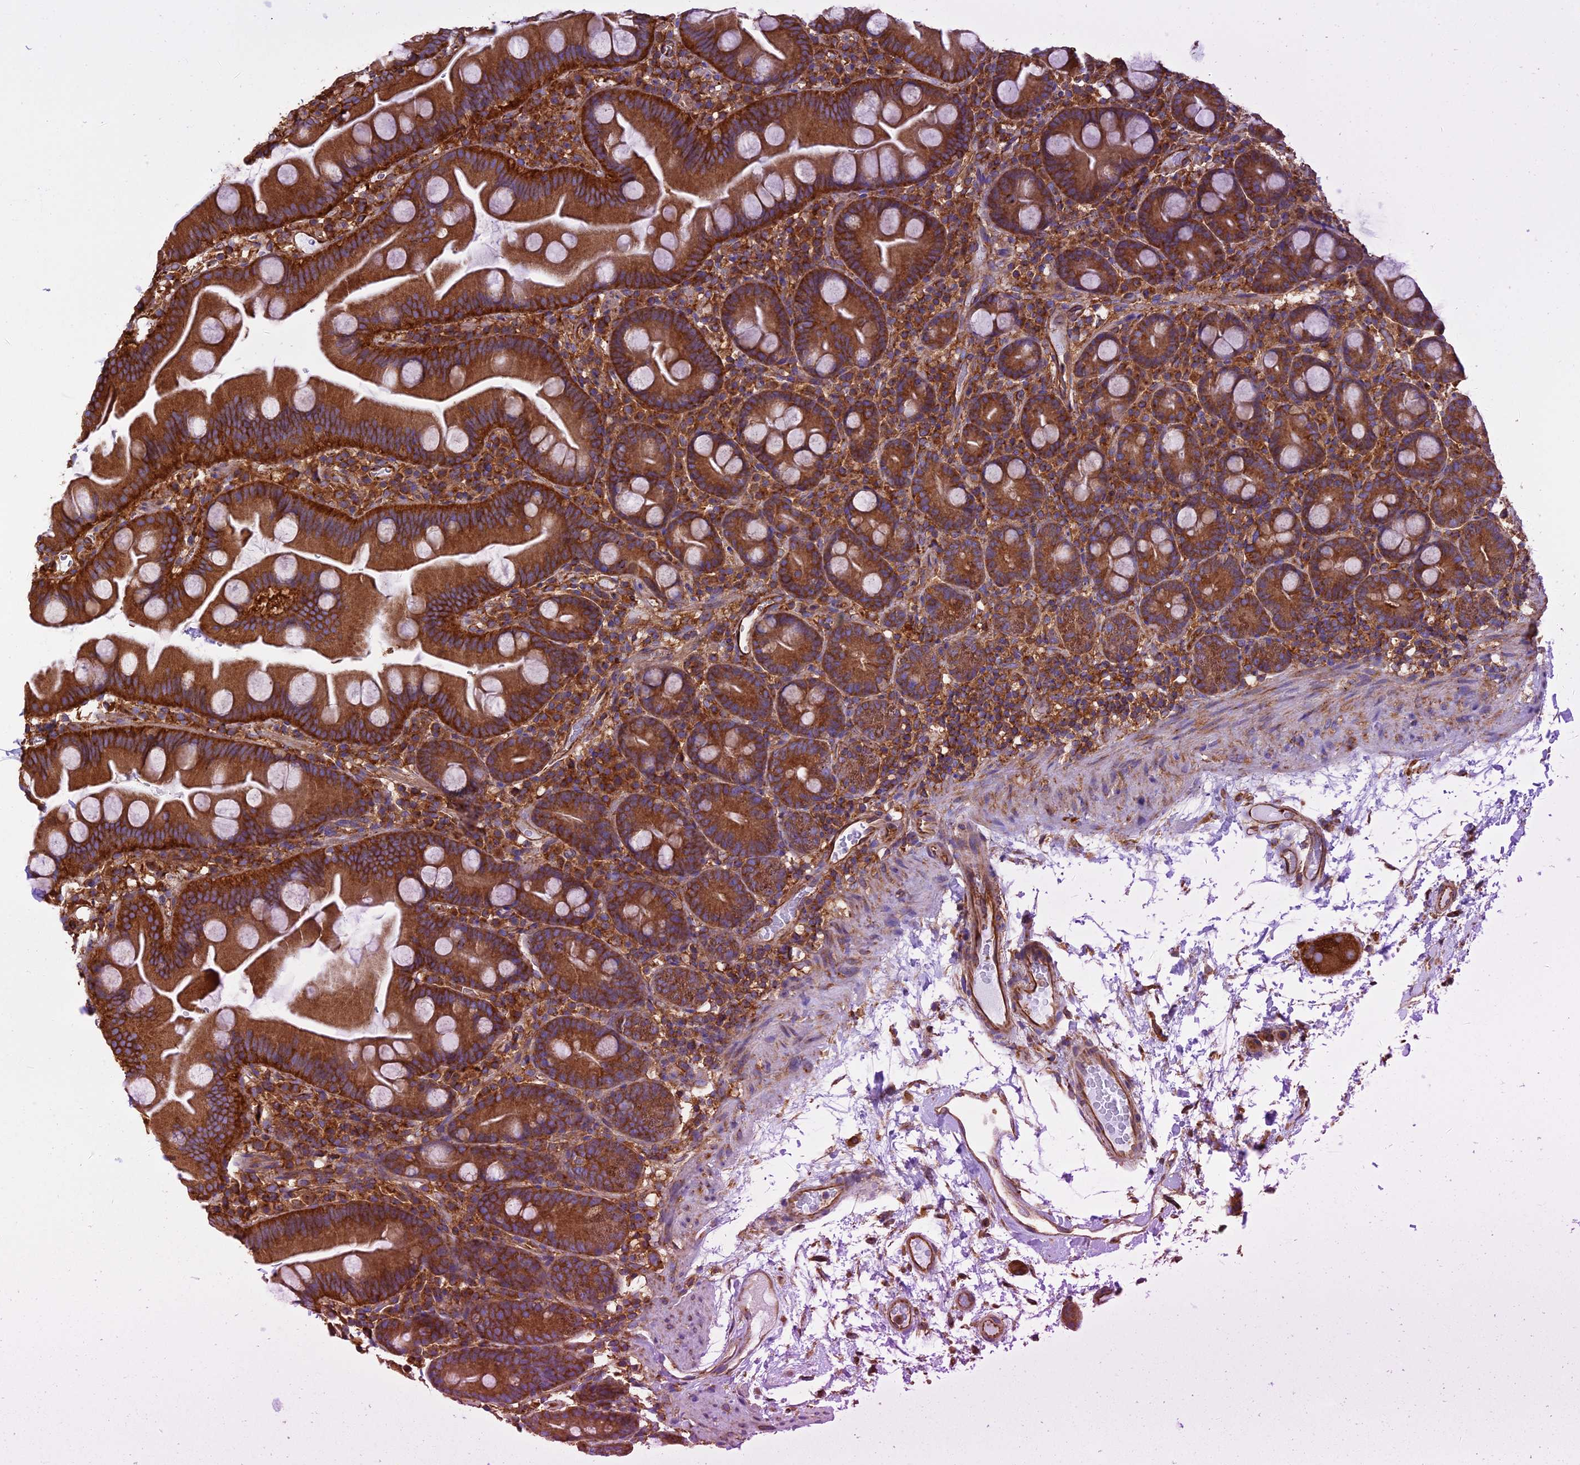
{"staining": {"intensity": "strong", "quantity": ">75%", "location": "cytoplasmic/membranous"}, "tissue": "small intestine", "cell_type": "Glandular cells", "image_type": "normal", "snomed": [{"axis": "morphology", "description": "Normal tissue, NOS"}, {"axis": "topography", "description": "Small intestine"}], "caption": "Glandular cells reveal strong cytoplasmic/membranous staining in about >75% of cells in unremarkable small intestine.", "gene": "DCTN2", "patient": {"sex": "female", "age": 68}}